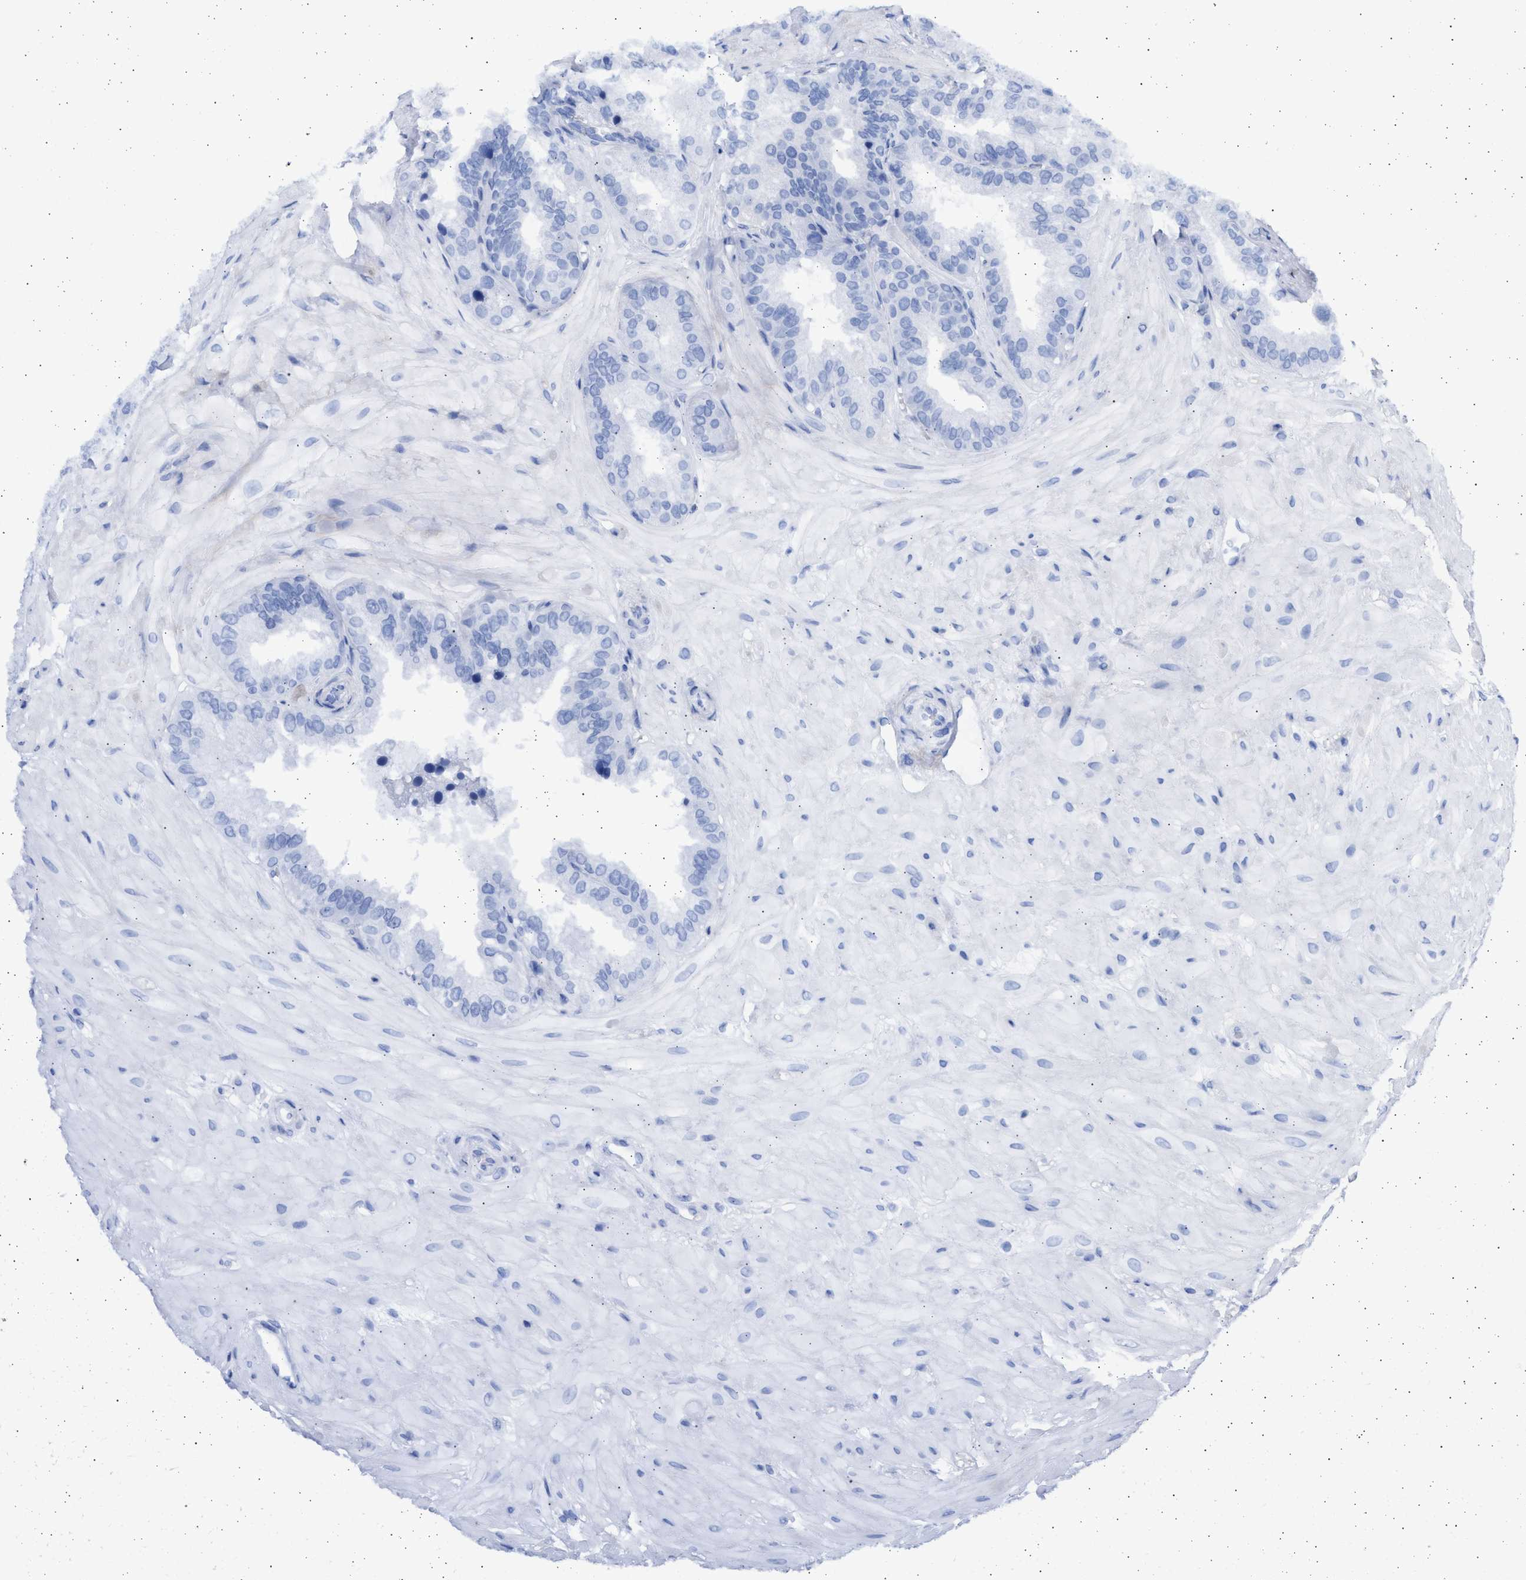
{"staining": {"intensity": "negative", "quantity": "none", "location": "none"}, "tissue": "seminal vesicle", "cell_type": "Glandular cells", "image_type": "normal", "snomed": [{"axis": "morphology", "description": "Normal tissue, NOS"}, {"axis": "topography", "description": "Prostate"}, {"axis": "topography", "description": "Seminal veicle"}], "caption": "Immunohistochemical staining of normal seminal vesicle reveals no significant positivity in glandular cells.", "gene": "ALDOC", "patient": {"sex": "male", "age": 51}}